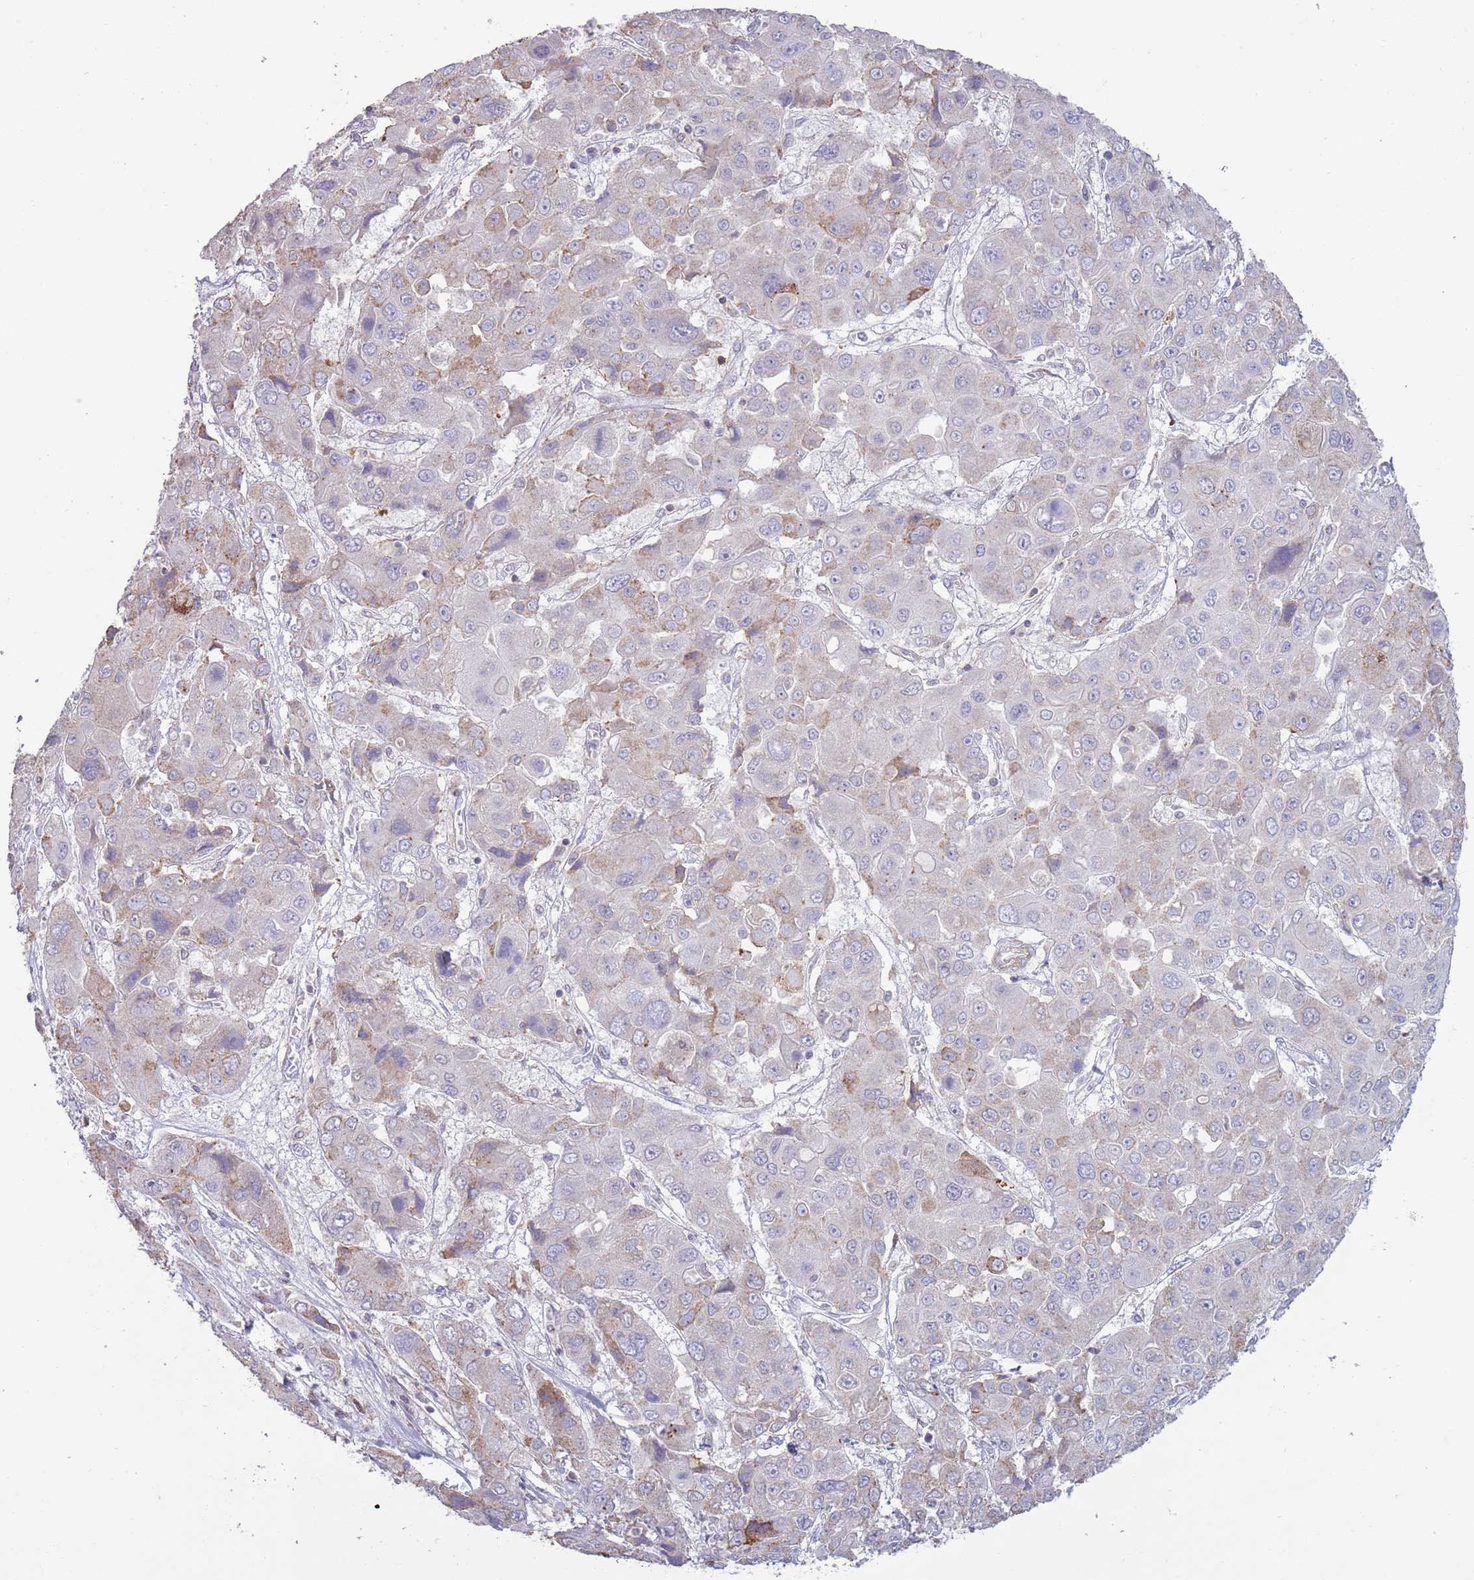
{"staining": {"intensity": "negative", "quantity": "none", "location": "none"}, "tissue": "liver cancer", "cell_type": "Tumor cells", "image_type": "cancer", "snomed": [{"axis": "morphology", "description": "Cholangiocarcinoma"}, {"axis": "topography", "description": "Liver"}], "caption": "This is a photomicrograph of immunohistochemistry staining of cholangiocarcinoma (liver), which shows no expression in tumor cells.", "gene": "ACSBG1", "patient": {"sex": "male", "age": 67}}